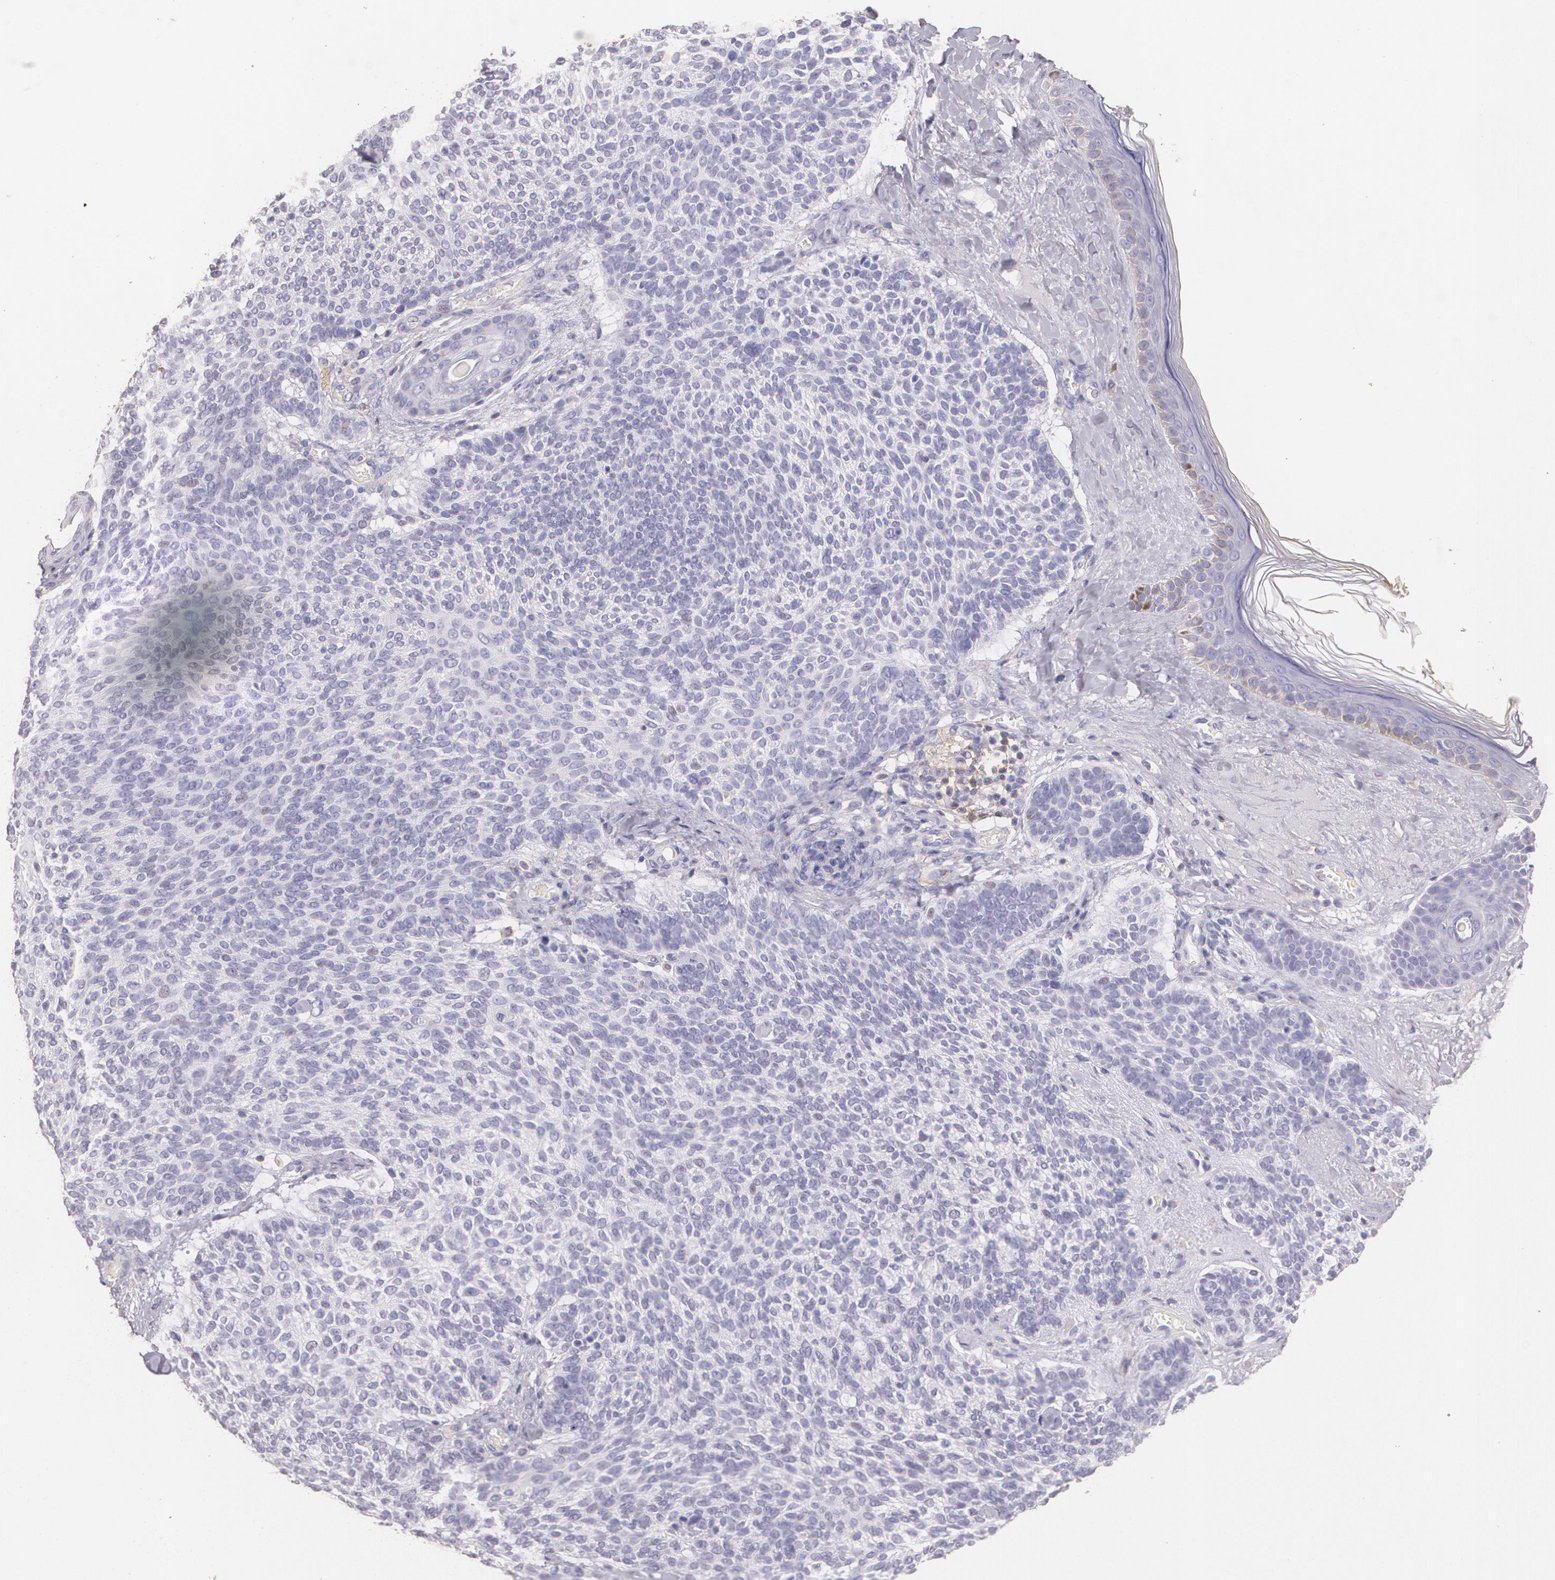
{"staining": {"intensity": "negative", "quantity": "none", "location": "none"}, "tissue": "skin cancer", "cell_type": "Tumor cells", "image_type": "cancer", "snomed": [{"axis": "morphology", "description": "Normal tissue, NOS"}, {"axis": "morphology", "description": "Basal cell carcinoma"}, {"axis": "topography", "description": "Skin"}], "caption": "A high-resolution photomicrograph shows immunohistochemistry staining of skin cancer, which demonstrates no significant staining in tumor cells.", "gene": "TGFBR1", "patient": {"sex": "female", "age": 70}}